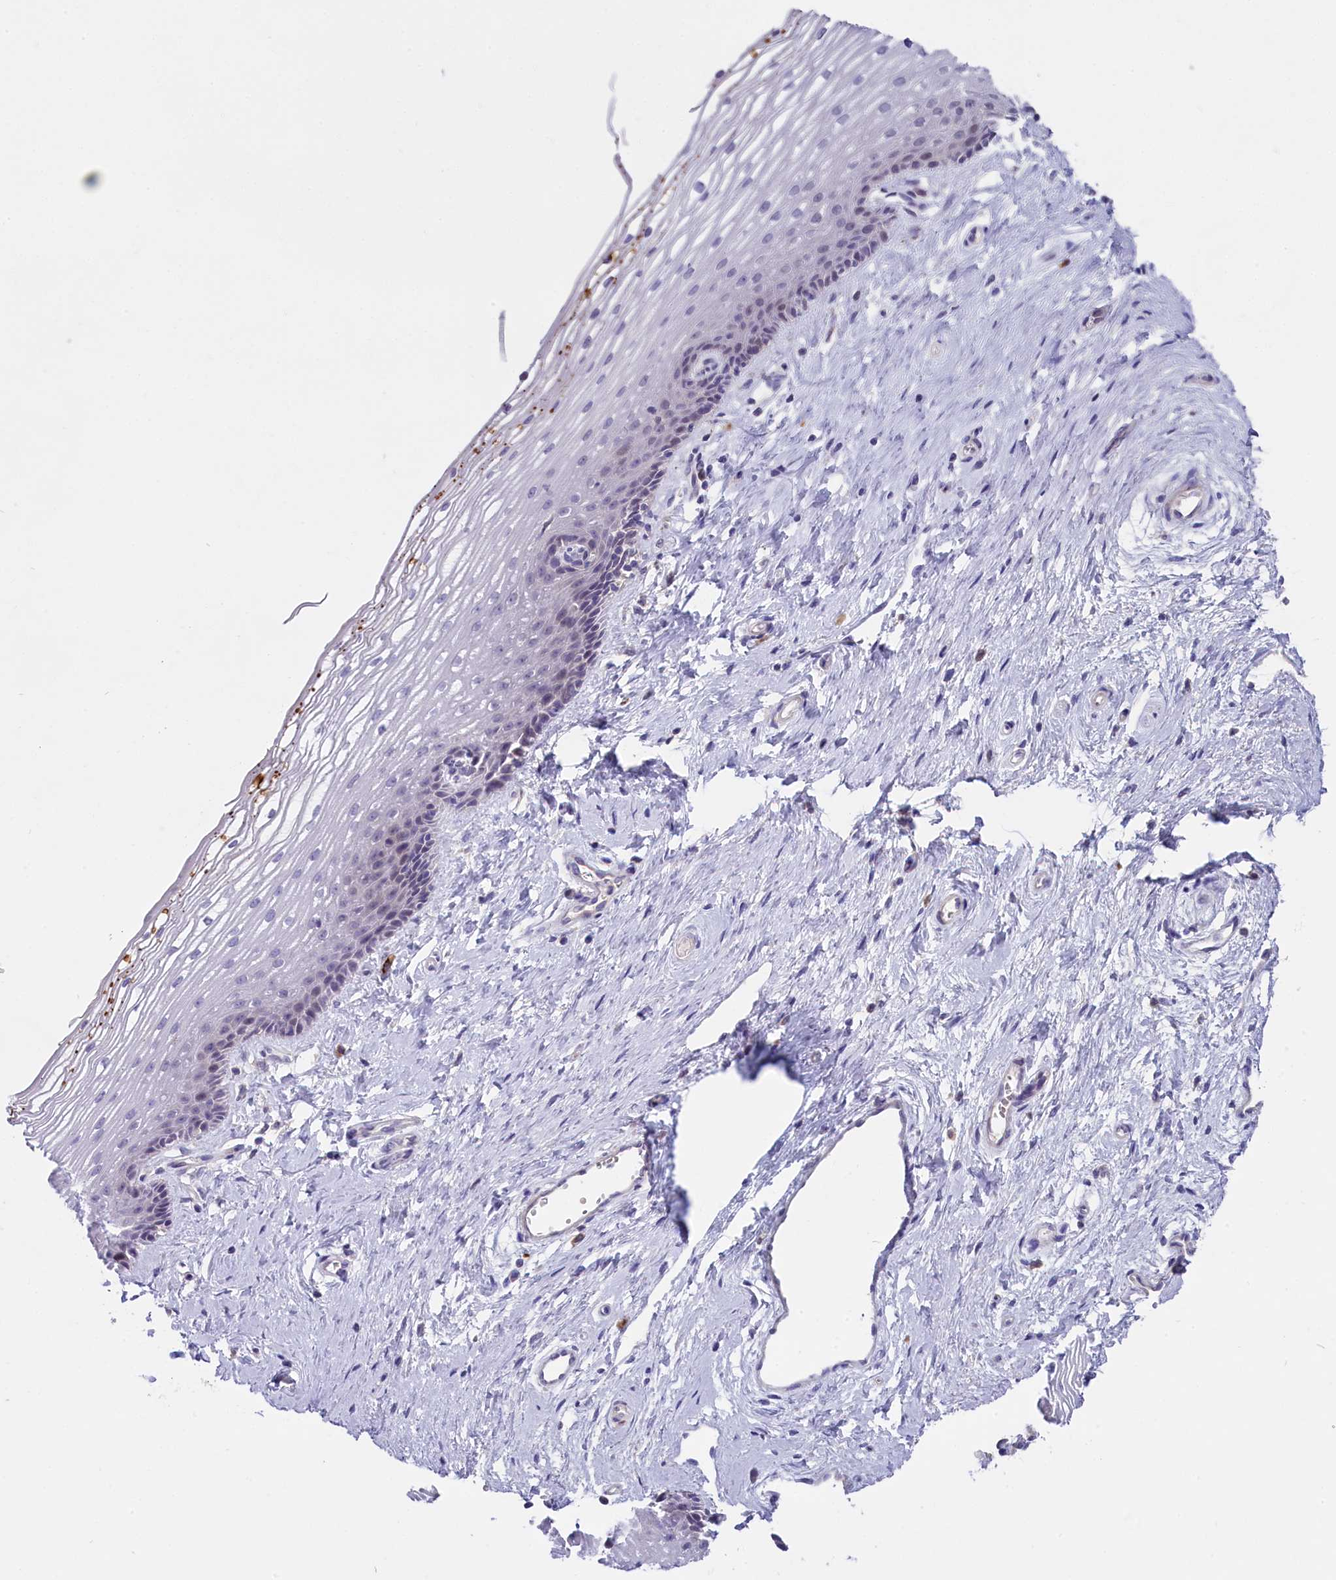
{"staining": {"intensity": "moderate", "quantity": "<25%", "location": "cytoplasmic/membranous"}, "tissue": "vagina", "cell_type": "Squamous epithelial cells", "image_type": "normal", "snomed": [{"axis": "morphology", "description": "Normal tissue, NOS"}, {"axis": "topography", "description": "Vagina"}], "caption": "Immunohistochemical staining of benign human vagina reveals moderate cytoplasmic/membranous protein staining in about <25% of squamous epithelial cells.", "gene": "ENPP6", "patient": {"sex": "female", "age": 46}}